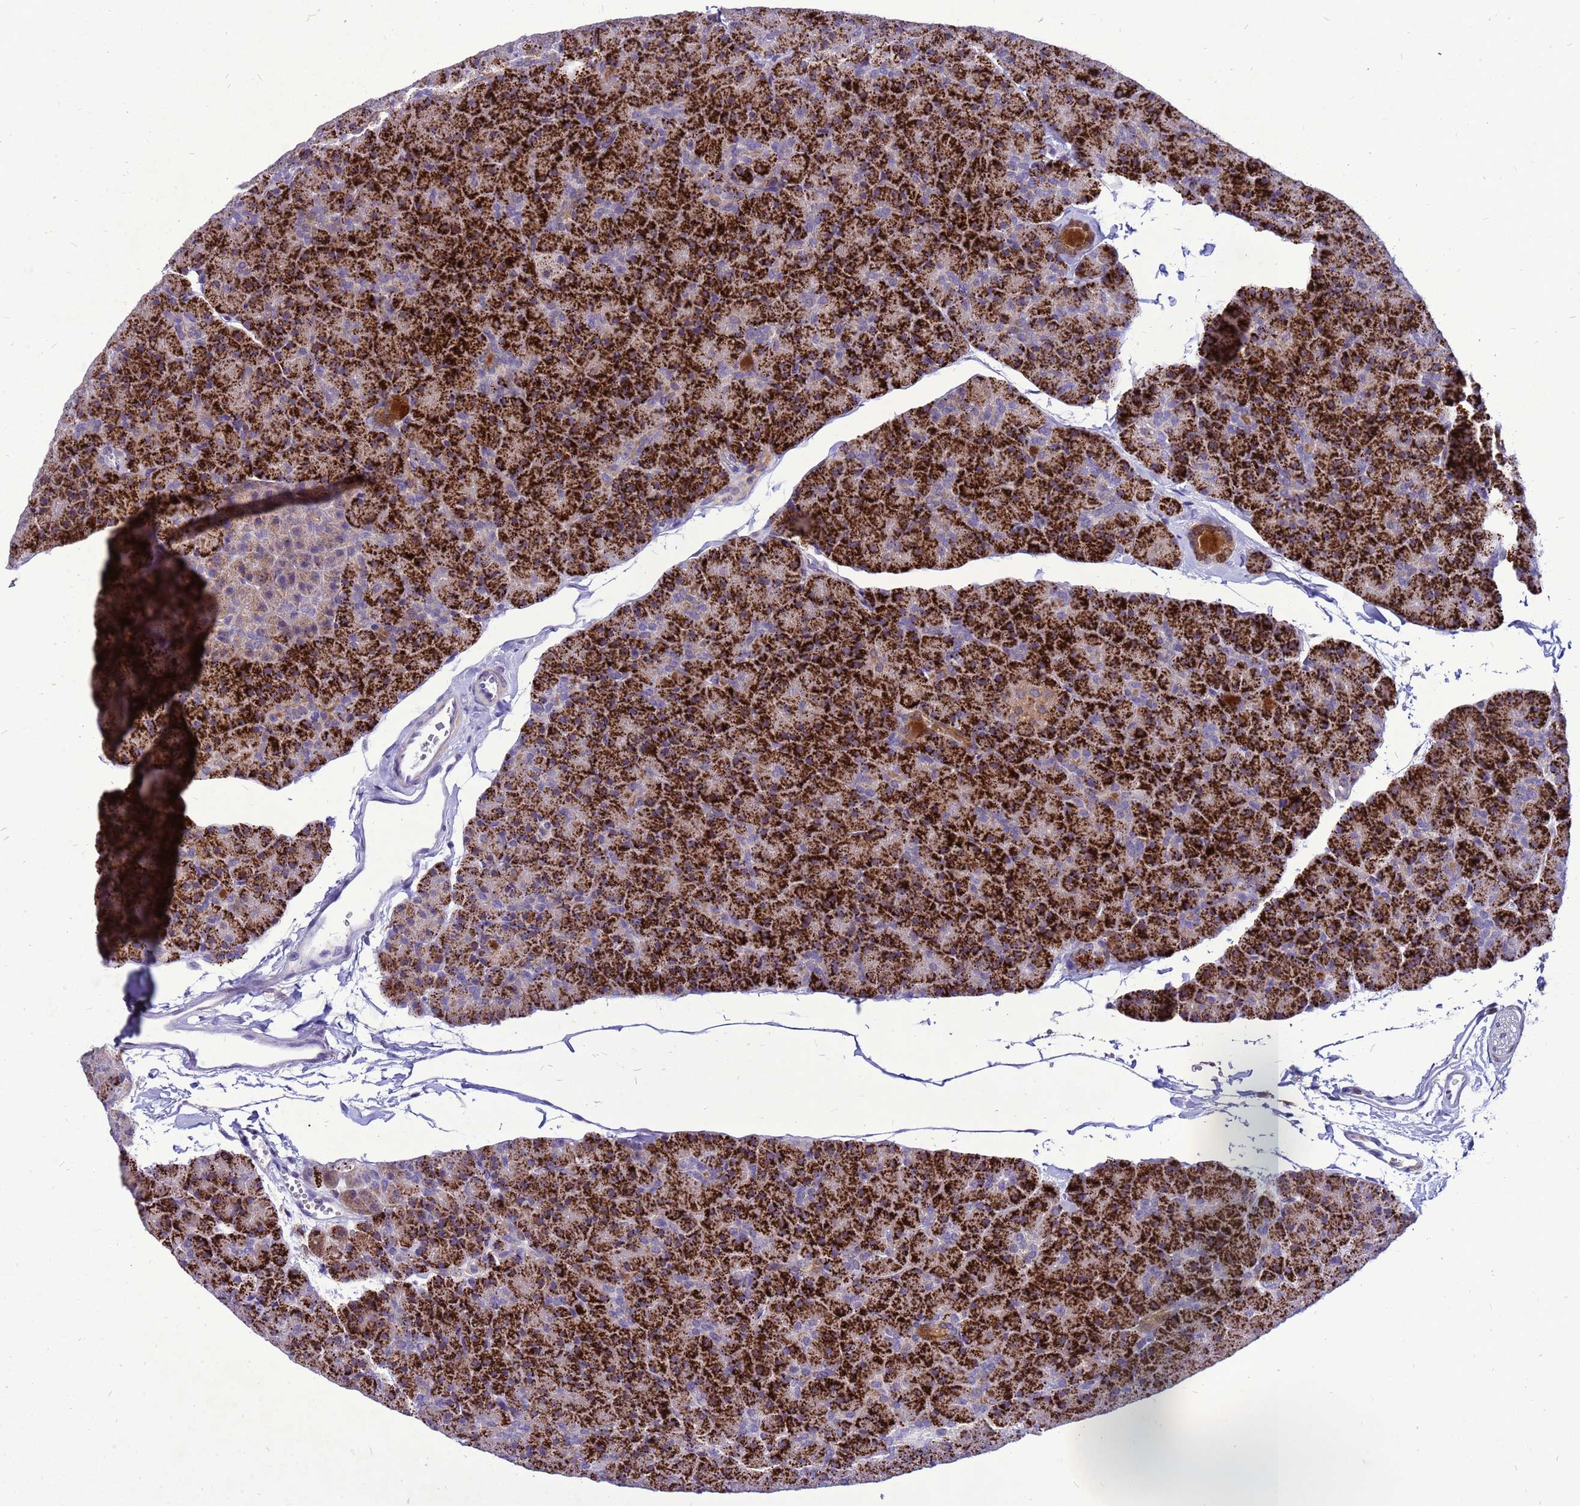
{"staining": {"intensity": "strong", "quantity": ">75%", "location": "cytoplasmic/membranous"}, "tissue": "pancreas", "cell_type": "Exocrine glandular cells", "image_type": "normal", "snomed": [{"axis": "morphology", "description": "Normal tissue, NOS"}, {"axis": "topography", "description": "Pancreas"}], "caption": "There is high levels of strong cytoplasmic/membranous positivity in exocrine glandular cells of unremarkable pancreas, as demonstrated by immunohistochemical staining (brown color).", "gene": "AKR1C1", "patient": {"sex": "male", "age": 36}}